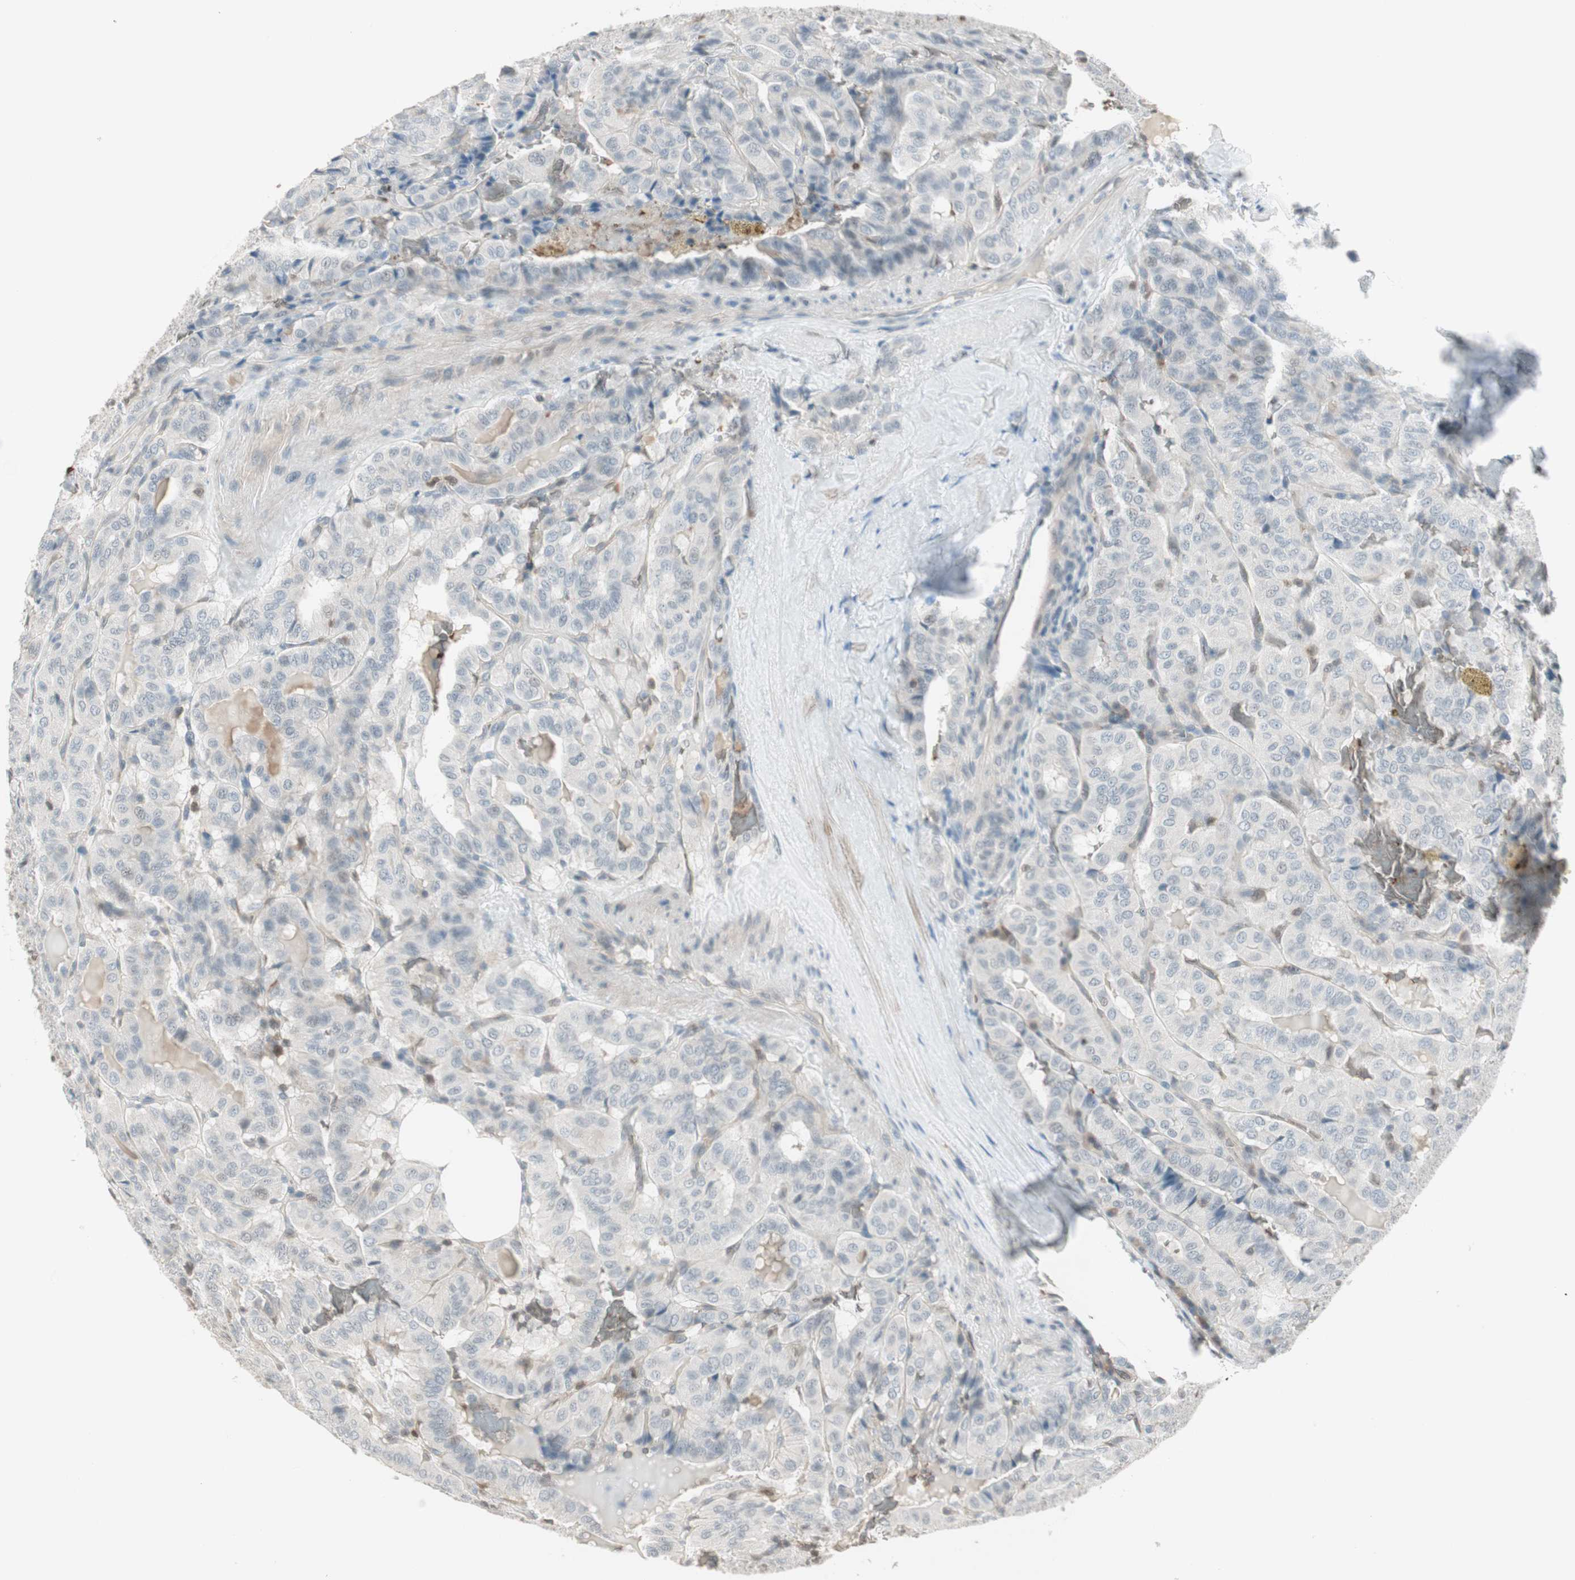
{"staining": {"intensity": "negative", "quantity": "none", "location": "none"}, "tissue": "thyroid cancer", "cell_type": "Tumor cells", "image_type": "cancer", "snomed": [{"axis": "morphology", "description": "Papillary adenocarcinoma, NOS"}, {"axis": "topography", "description": "Thyroid gland"}], "caption": "Papillary adenocarcinoma (thyroid) was stained to show a protein in brown. There is no significant expression in tumor cells.", "gene": "MAP4K1", "patient": {"sex": "male", "age": 77}}